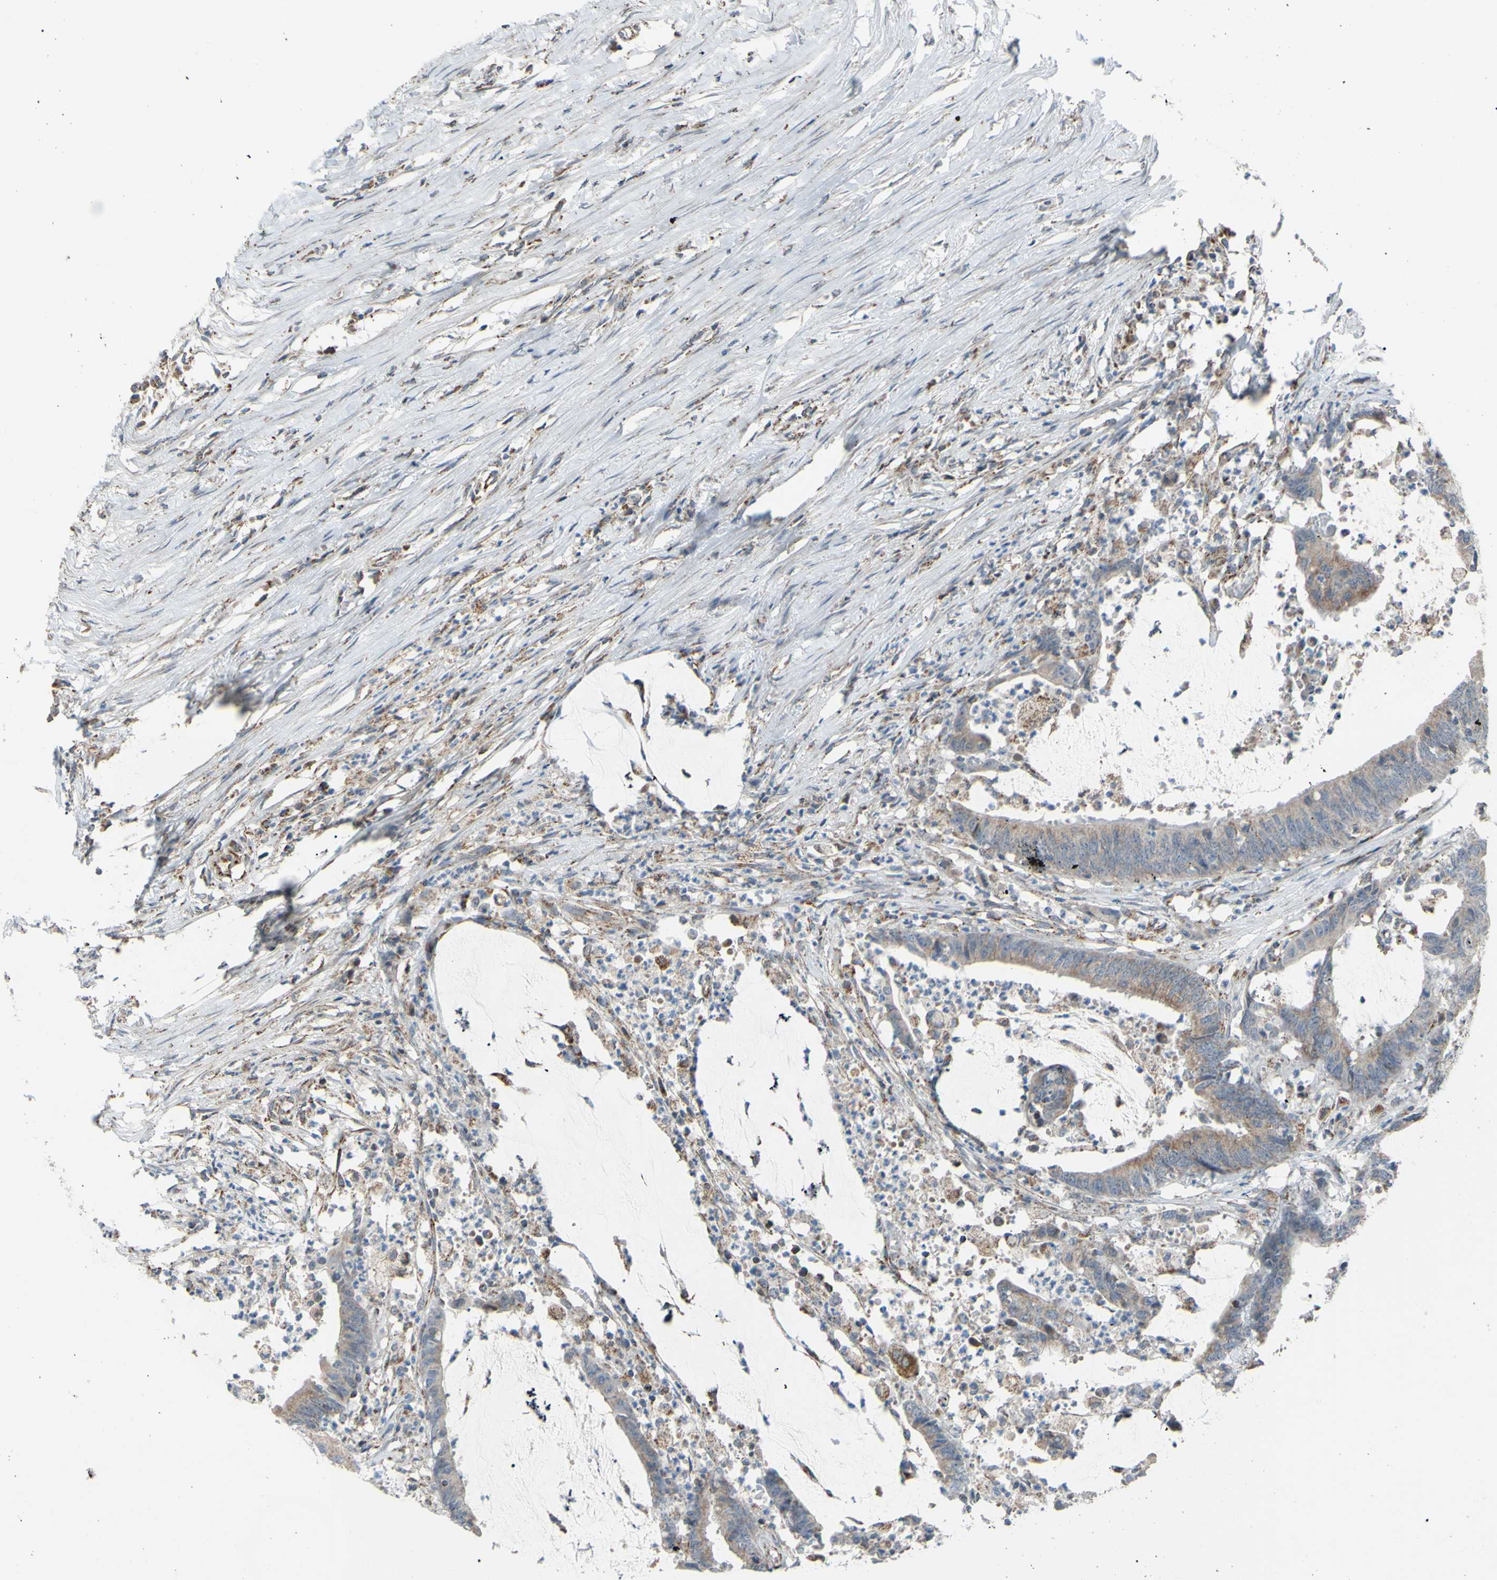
{"staining": {"intensity": "weak", "quantity": "25%-75%", "location": "cytoplasmic/membranous"}, "tissue": "colorectal cancer", "cell_type": "Tumor cells", "image_type": "cancer", "snomed": [{"axis": "morphology", "description": "Adenocarcinoma, NOS"}, {"axis": "topography", "description": "Rectum"}], "caption": "A low amount of weak cytoplasmic/membranous expression is seen in approximately 25%-75% of tumor cells in colorectal cancer (adenocarcinoma) tissue.", "gene": "GLT8D1", "patient": {"sex": "female", "age": 66}}